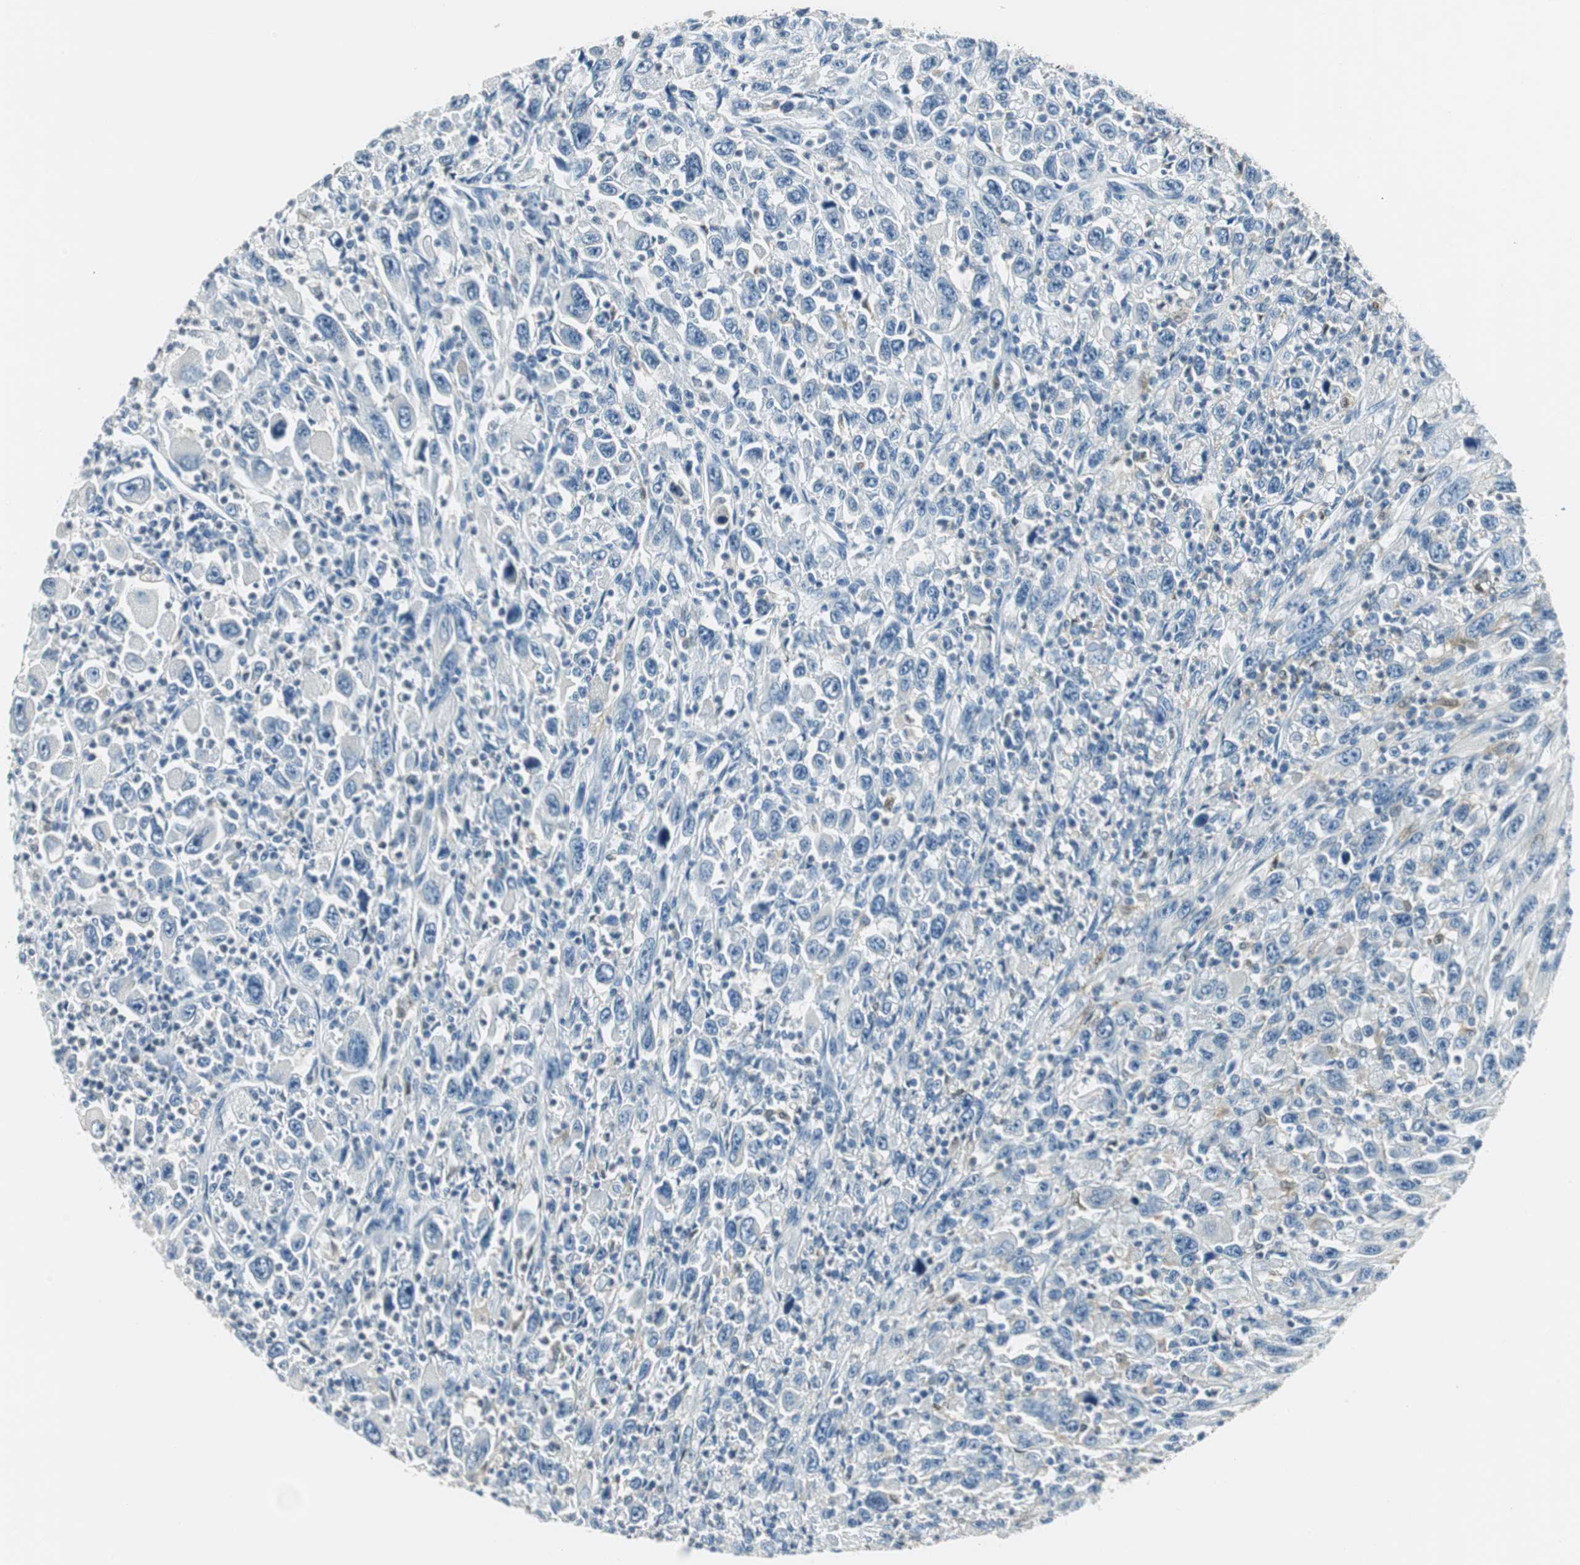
{"staining": {"intensity": "negative", "quantity": "none", "location": "none"}, "tissue": "melanoma", "cell_type": "Tumor cells", "image_type": "cancer", "snomed": [{"axis": "morphology", "description": "Malignant melanoma, Metastatic site"}, {"axis": "topography", "description": "Skin"}], "caption": "IHC histopathology image of neoplastic tissue: human malignant melanoma (metastatic site) stained with DAB exhibits no significant protein positivity in tumor cells.", "gene": "ME1", "patient": {"sex": "female", "age": 56}}